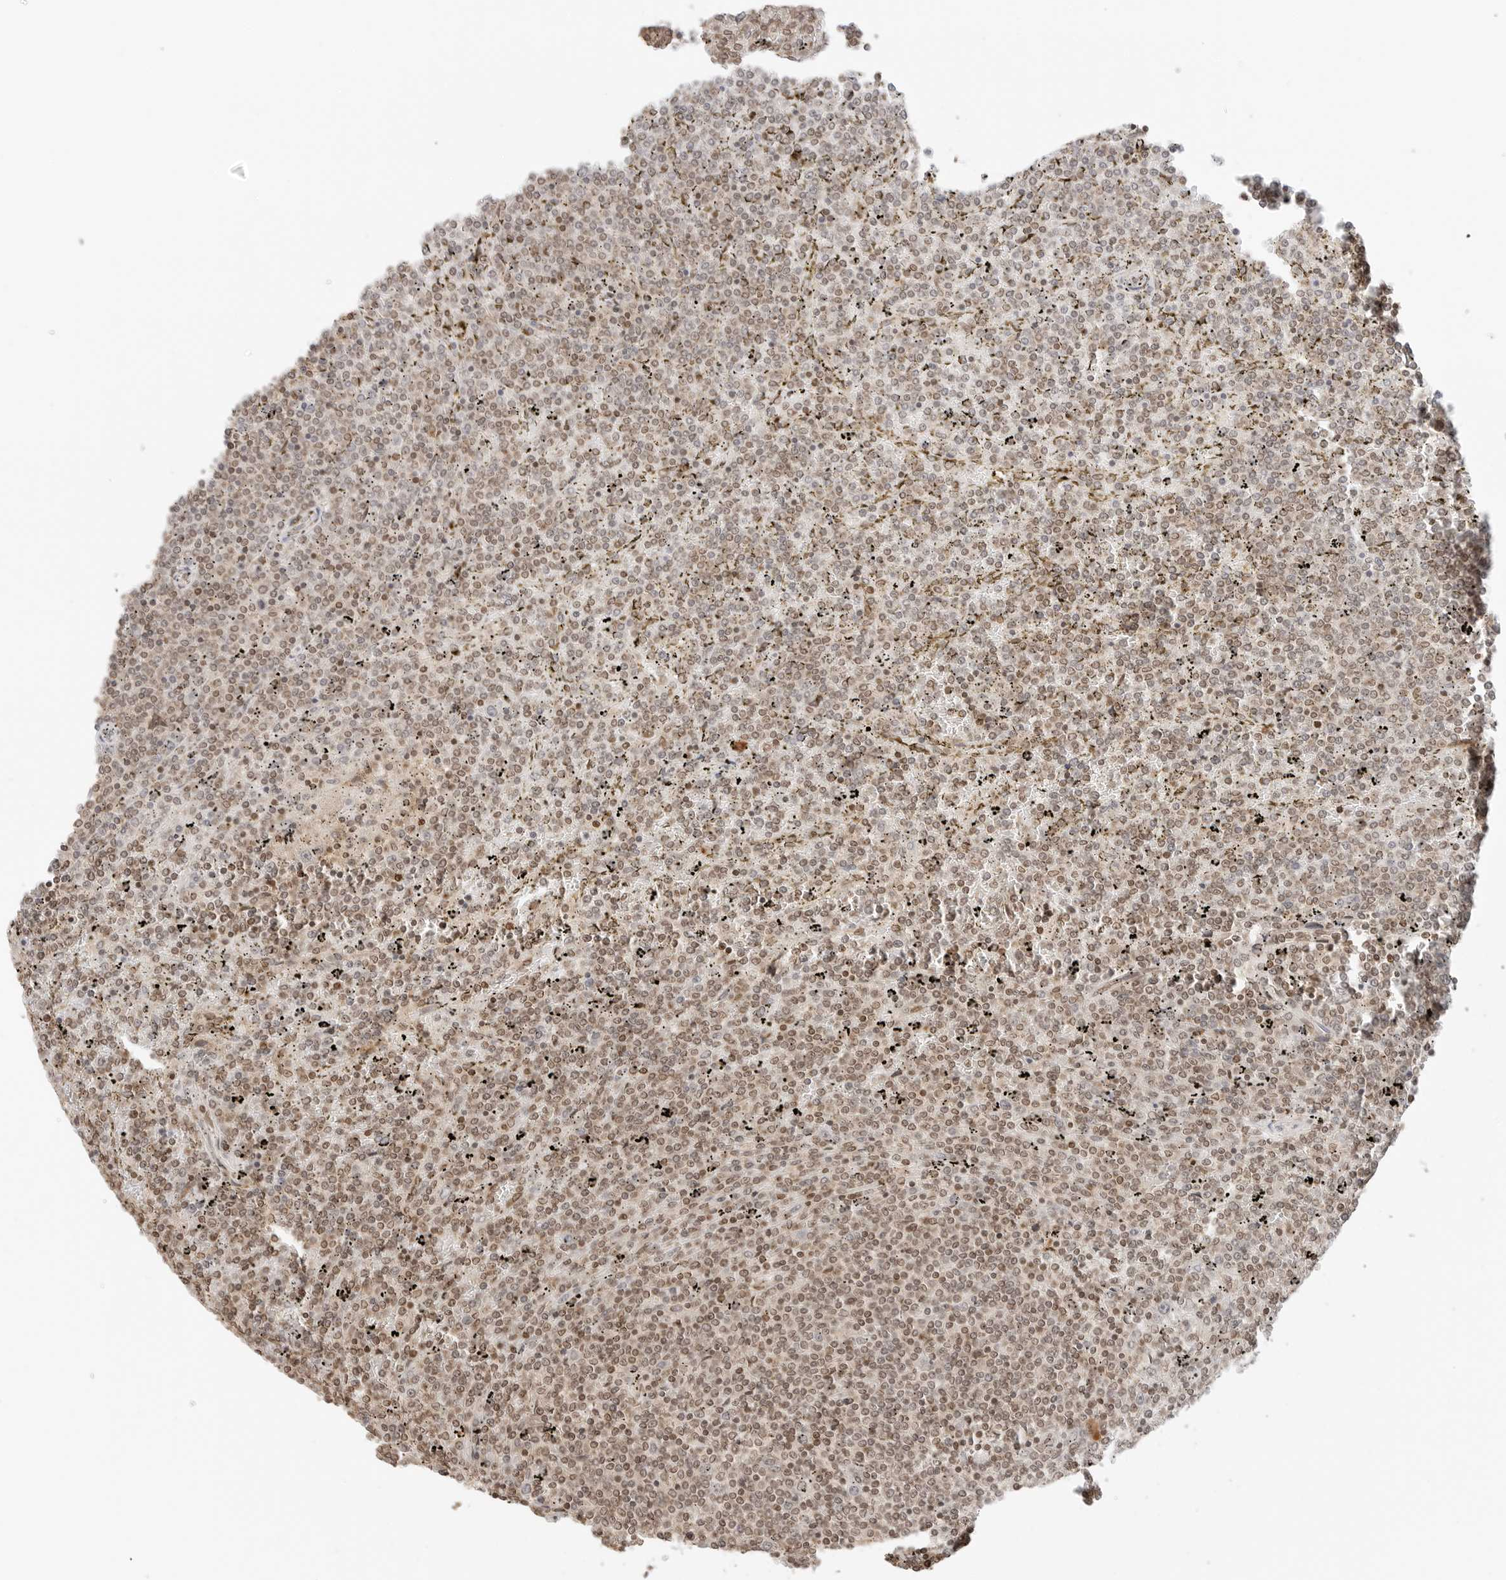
{"staining": {"intensity": "moderate", "quantity": ">75%", "location": "nuclear"}, "tissue": "lymphoma", "cell_type": "Tumor cells", "image_type": "cancer", "snomed": [{"axis": "morphology", "description": "Malignant lymphoma, non-Hodgkin's type, Low grade"}, {"axis": "topography", "description": "Spleen"}], "caption": "The histopathology image reveals staining of low-grade malignant lymphoma, non-Hodgkin's type, revealing moderate nuclear protein expression (brown color) within tumor cells.", "gene": "POLH", "patient": {"sex": "female", "age": 19}}